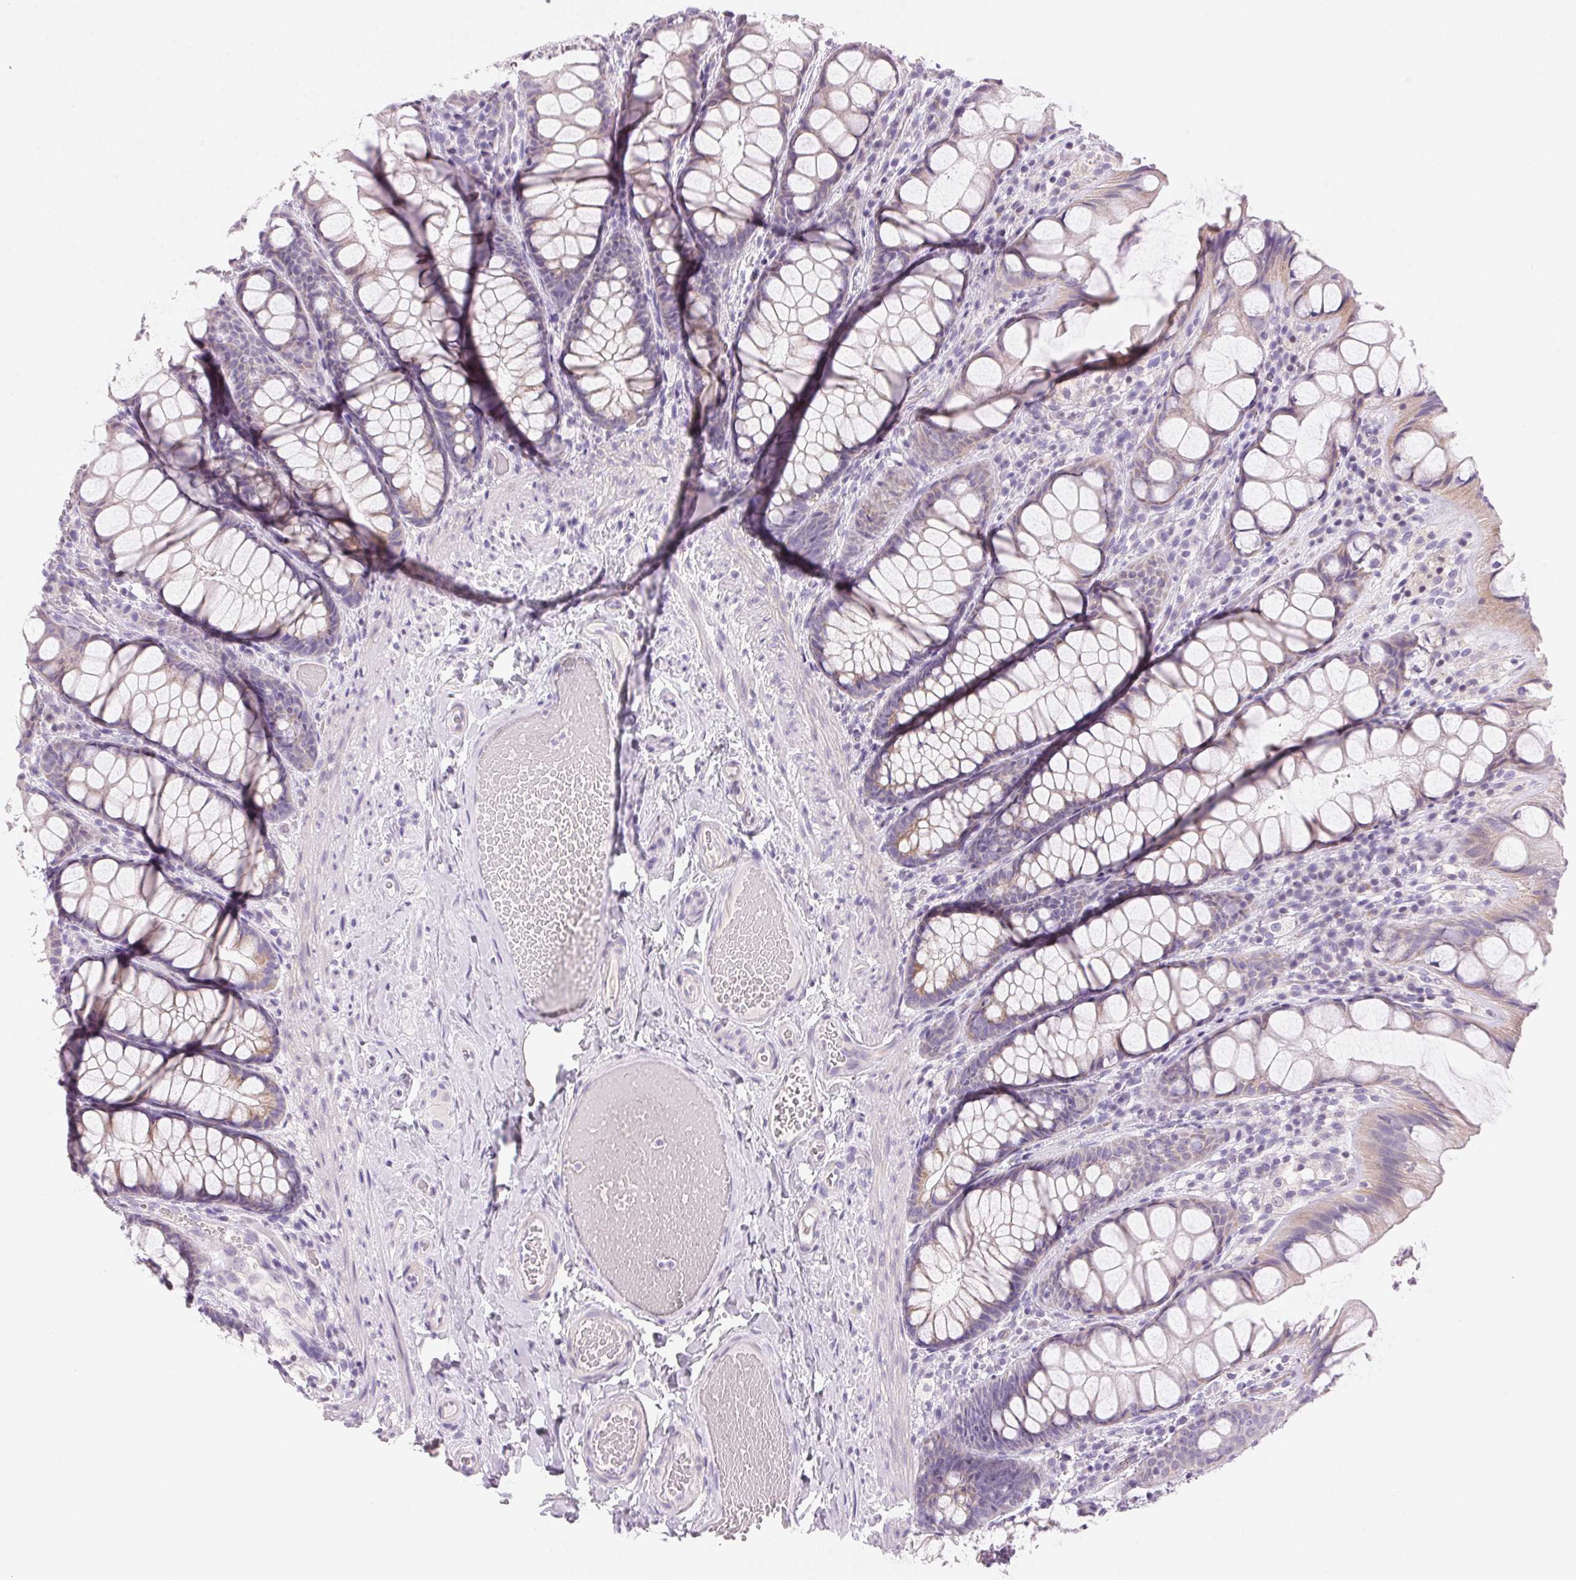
{"staining": {"intensity": "negative", "quantity": "none", "location": "none"}, "tissue": "colon", "cell_type": "Endothelial cells", "image_type": "normal", "snomed": [{"axis": "morphology", "description": "Normal tissue, NOS"}, {"axis": "topography", "description": "Colon"}], "caption": "Immunohistochemistry of unremarkable colon demonstrates no expression in endothelial cells. The staining is performed using DAB (3,3'-diaminobenzidine) brown chromogen with nuclei counter-stained in using hematoxylin.", "gene": "CYP11B1", "patient": {"sex": "male", "age": 47}}